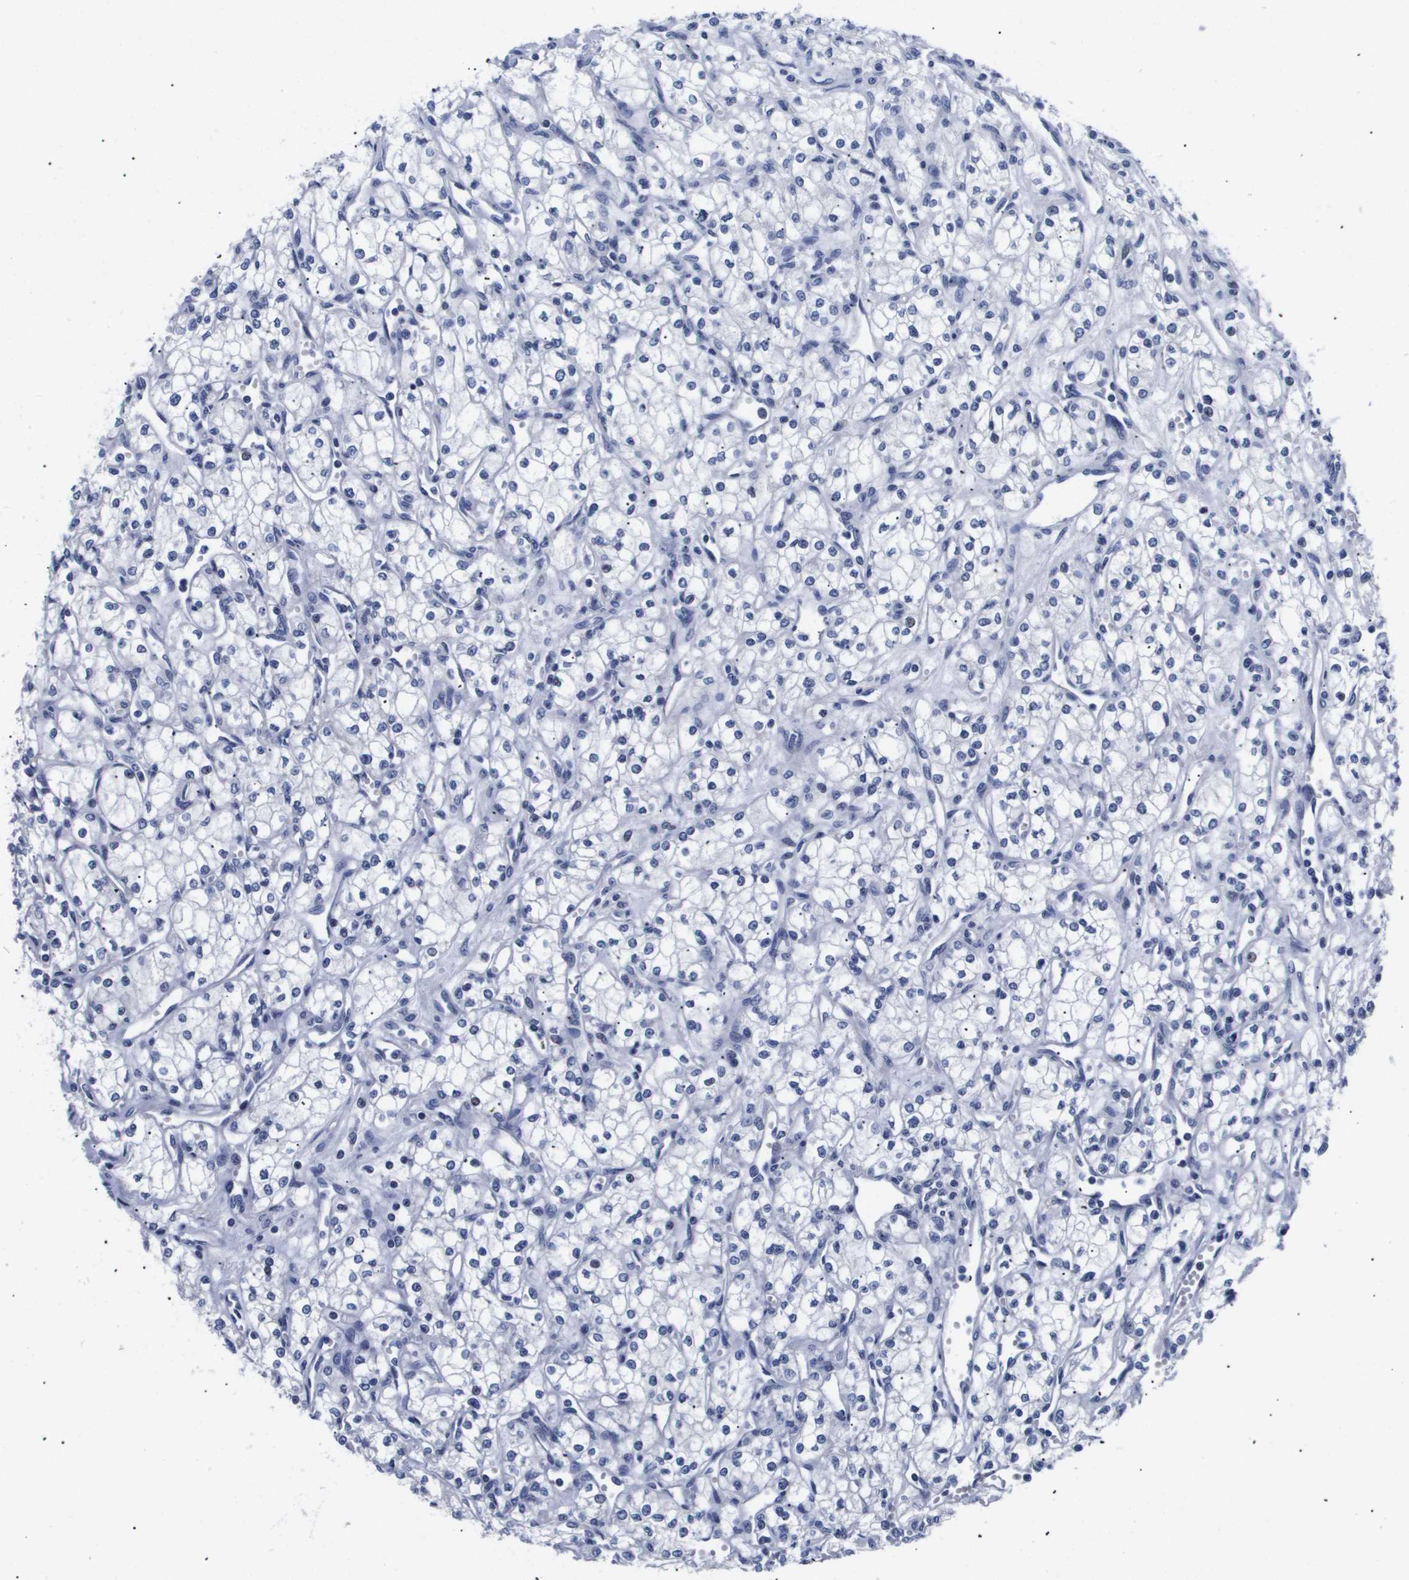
{"staining": {"intensity": "negative", "quantity": "none", "location": "none"}, "tissue": "renal cancer", "cell_type": "Tumor cells", "image_type": "cancer", "snomed": [{"axis": "morphology", "description": "Adenocarcinoma, NOS"}, {"axis": "topography", "description": "Kidney"}], "caption": "This histopathology image is of adenocarcinoma (renal) stained with immunohistochemistry (IHC) to label a protein in brown with the nuclei are counter-stained blue. There is no staining in tumor cells.", "gene": "ATP6V0A4", "patient": {"sex": "male", "age": 59}}